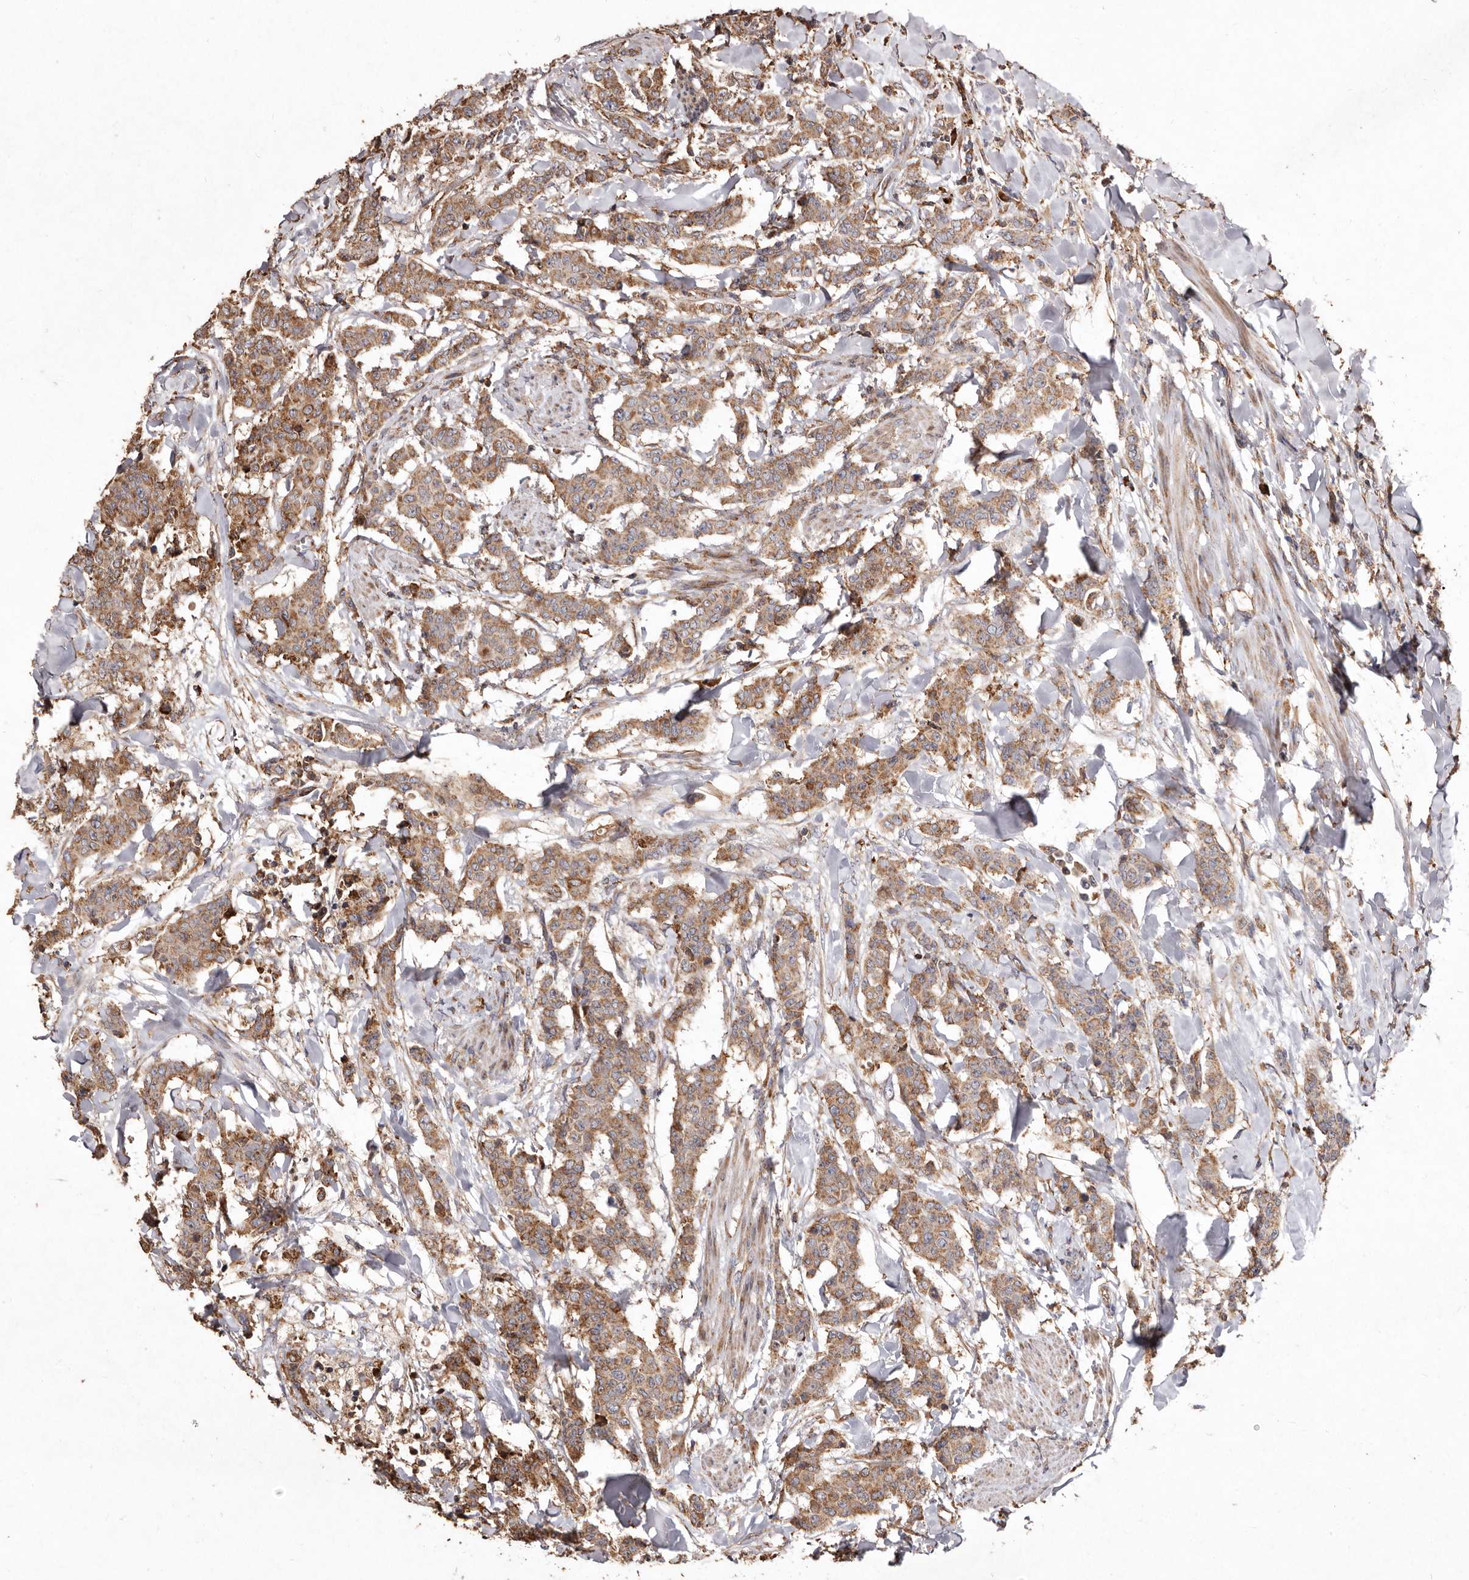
{"staining": {"intensity": "moderate", "quantity": ">75%", "location": "cytoplasmic/membranous"}, "tissue": "breast cancer", "cell_type": "Tumor cells", "image_type": "cancer", "snomed": [{"axis": "morphology", "description": "Duct carcinoma"}, {"axis": "topography", "description": "Breast"}], "caption": "Breast cancer (infiltrating ductal carcinoma) was stained to show a protein in brown. There is medium levels of moderate cytoplasmic/membranous expression in approximately >75% of tumor cells. (DAB IHC, brown staining for protein, blue staining for nuclei).", "gene": "STEAP2", "patient": {"sex": "female", "age": 40}}